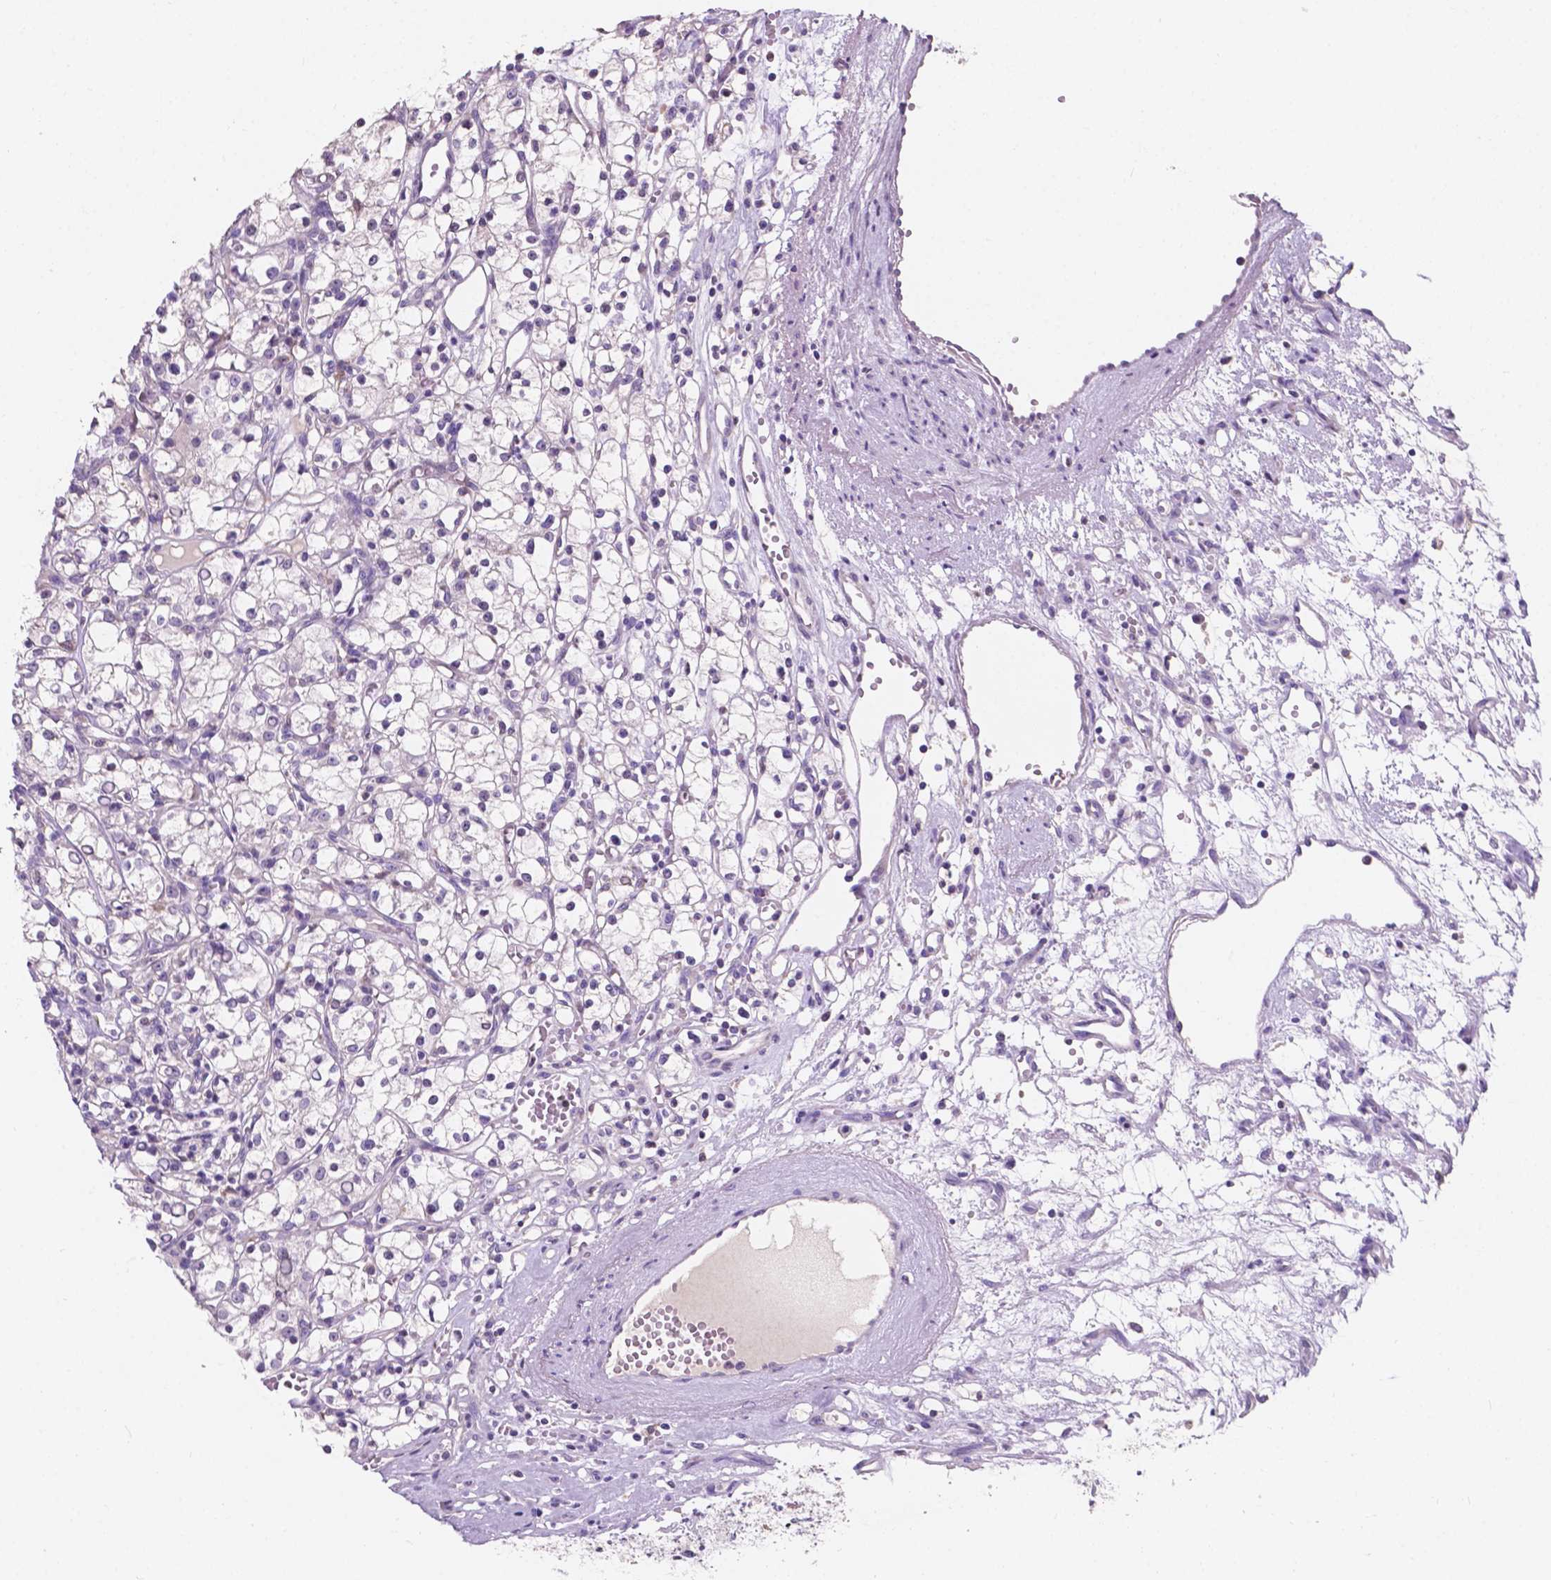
{"staining": {"intensity": "negative", "quantity": "none", "location": "none"}, "tissue": "renal cancer", "cell_type": "Tumor cells", "image_type": "cancer", "snomed": [{"axis": "morphology", "description": "Adenocarcinoma, NOS"}, {"axis": "topography", "description": "Kidney"}], "caption": "Immunohistochemistry (IHC) histopathology image of adenocarcinoma (renal) stained for a protein (brown), which displays no positivity in tumor cells. (DAB immunohistochemistry visualized using brightfield microscopy, high magnification).", "gene": "IREB2", "patient": {"sex": "female", "age": 59}}